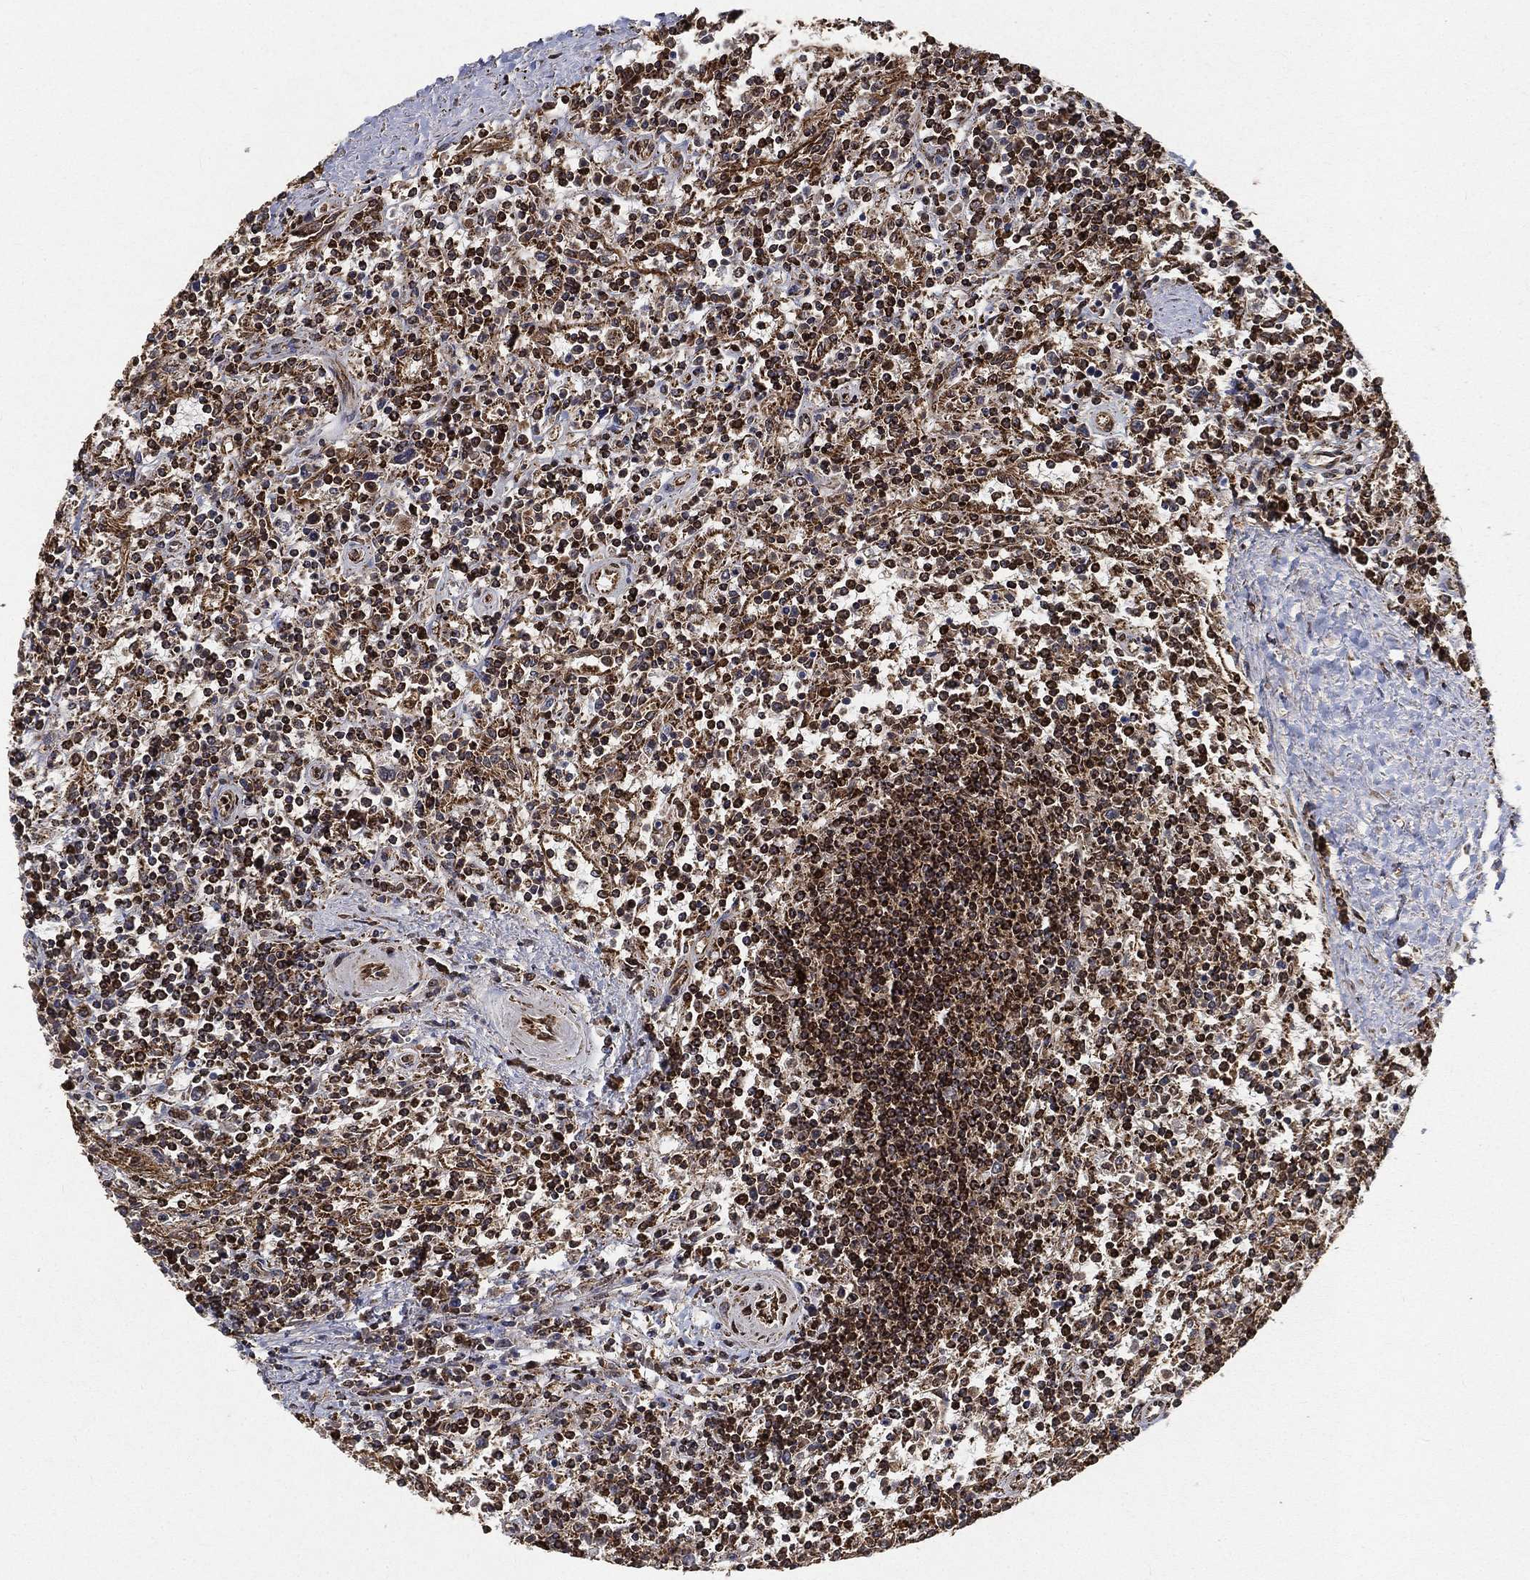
{"staining": {"intensity": "strong", "quantity": "25%-75%", "location": "cytoplasmic/membranous"}, "tissue": "lymphoma", "cell_type": "Tumor cells", "image_type": "cancer", "snomed": [{"axis": "morphology", "description": "Malignant lymphoma, non-Hodgkin's type, Low grade"}, {"axis": "topography", "description": "Spleen"}], "caption": "Low-grade malignant lymphoma, non-Hodgkin's type stained for a protein (brown) exhibits strong cytoplasmic/membranous positive positivity in approximately 25%-75% of tumor cells.", "gene": "SLC38A7", "patient": {"sex": "male", "age": 62}}